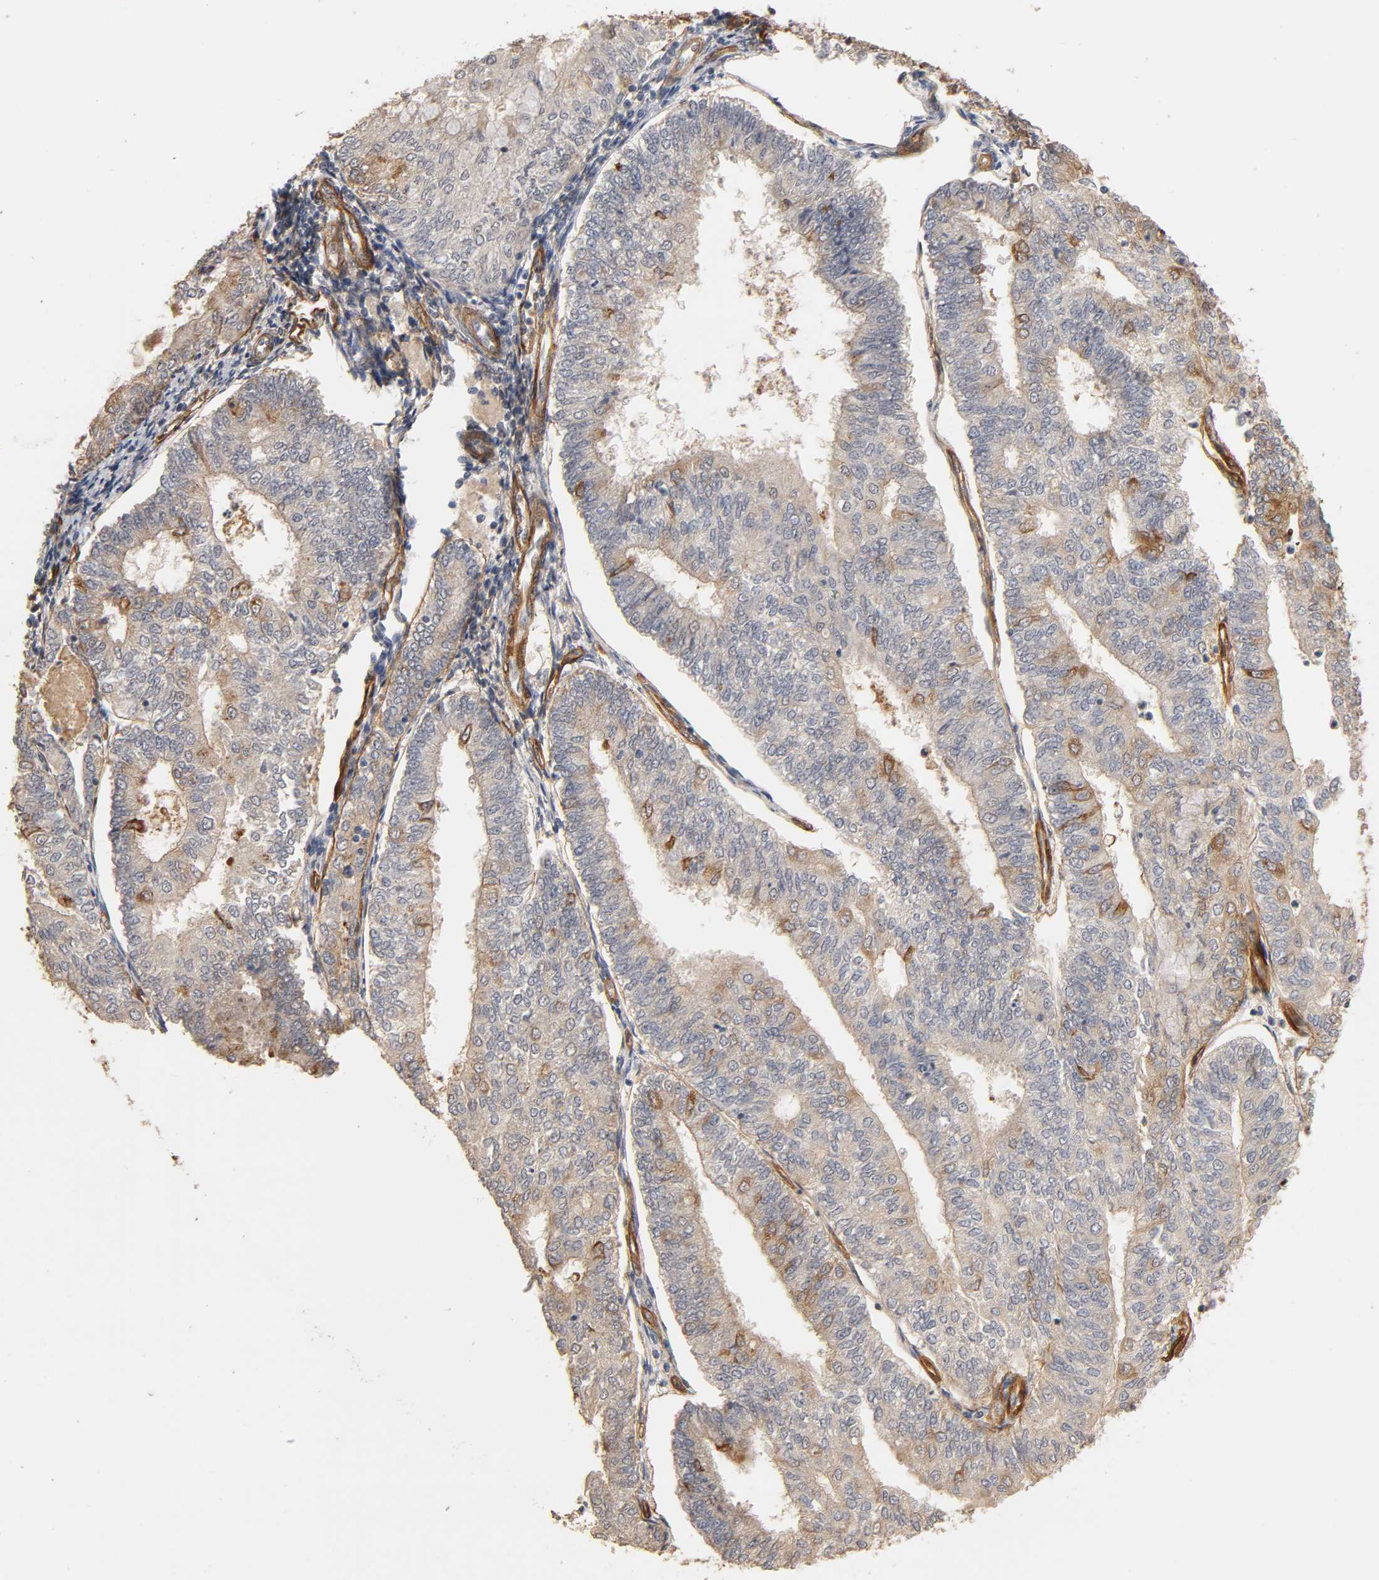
{"staining": {"intensity": "weak", "quantity": "<25%", "location": "cytoplasmic/membranous"}, "tissue": "endometrial cancer", "cell_type": "Tumor cells", "image_type": "cancer", "snomed": [{"axis": "morphology", "description": "Adenocarcinoma, NOS"}, {"axis": "topography", "description": "Endometrium"}], "caption": "Immunohistochemistry (IHC) photomicrograph of neoplastic tissue: human endometrial cancer (adenocarcinoma) stained with DAB exhibits no significant protein staining in tumor cells.", "gene": "LAMB1", "patient": {"sex": "female", "age": 59}}